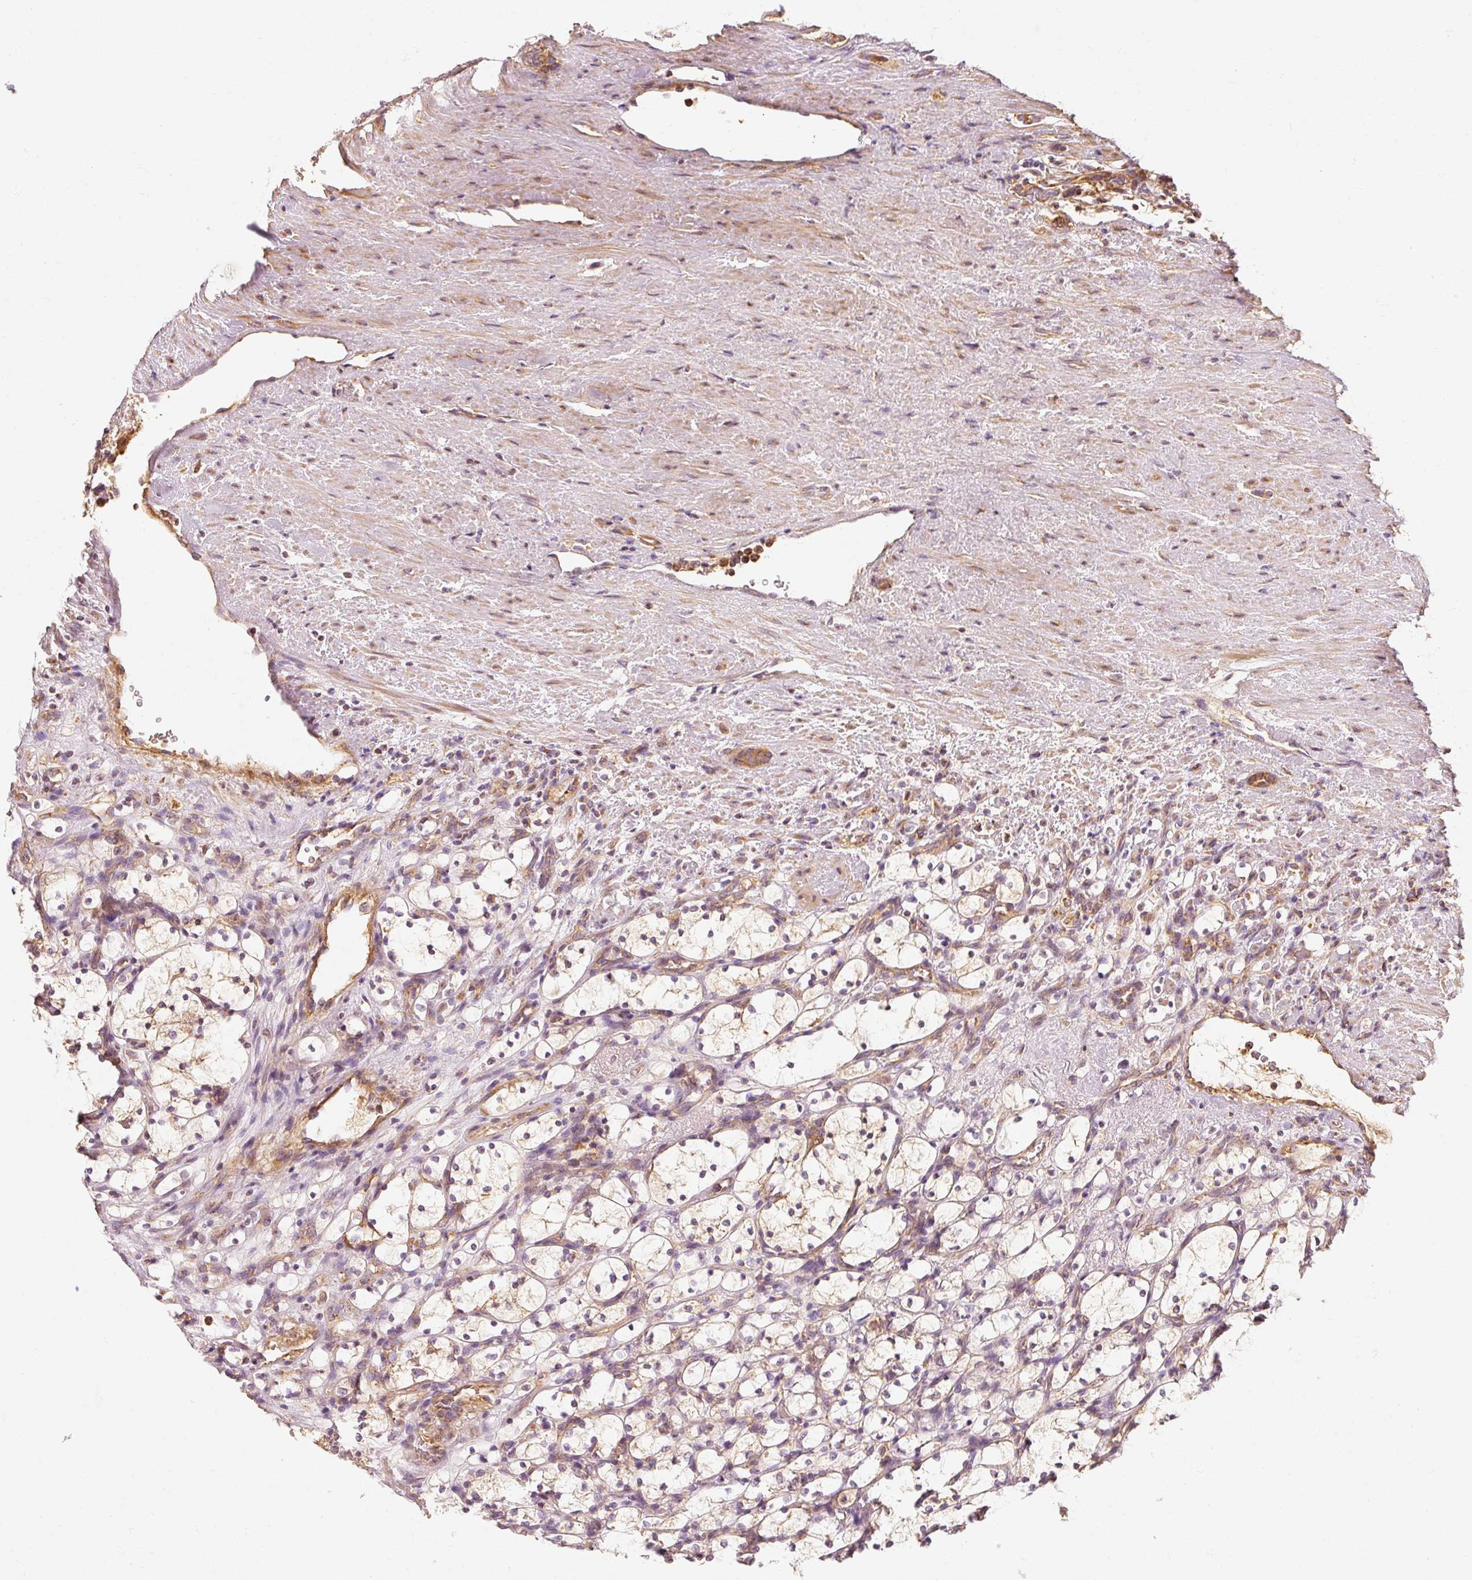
{"staining": {"intensity": "weak", "quantity": ">75%", "location": "cytoplasmic/membranous"}, "tissue": "renal cancer", "cell_type": "Tumor cells", "image_type": "cancer", "snomed": [{"axis": "morphology", "description": "Adenocarcinoma, NOS"}, {"axis": "topography", "description": "Kidney"}], "caption": "Renal cancer stained for a protein (brown) demonstrates weak cytoplasmic/membranous positive positivity in about >75% of tumor cells.", "gene": "TOMM40", "patient": {"sex": "female", "age": 69}}